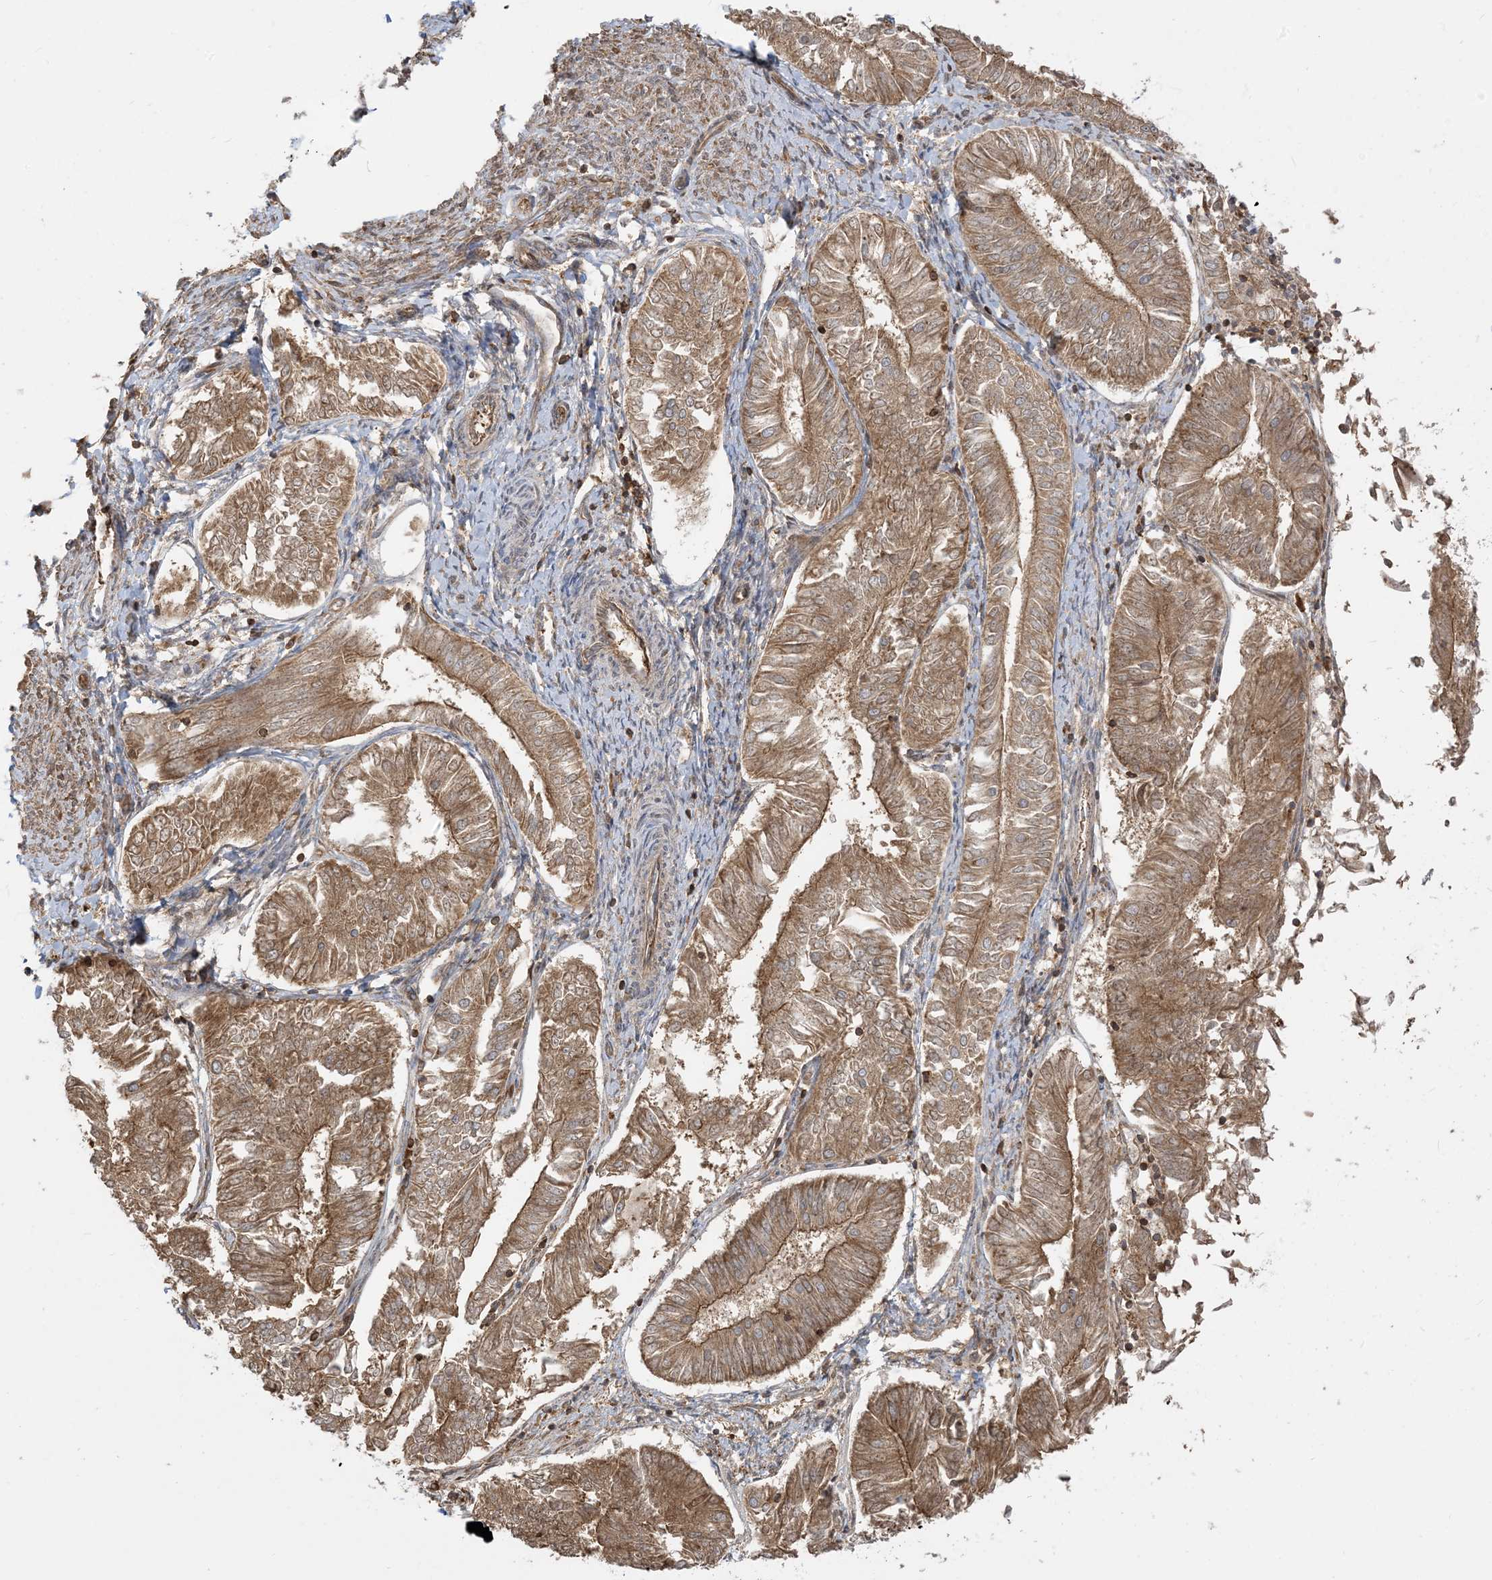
{"staining": {"intensity": "moderate", "quantity": ">75%", "location": "cytoplasmic/membranous"}, "tissue": "endometrial cancer", "cell_type": "Tumor cells", "image_type": "cancer", "snomed": [{"axis": "morphology", "description": "Adenocarcinoma, NOS"}, {"axis": "topography", "description": "Endometrium"}], "caption": "There is medium levels of moderate cytoplasmic/membranous expression in tumor cells of endometrial adenocarcinoma, as demonstrated by immunohistochemical staining (brown color).", "gene": "SRP72", "patient": {"sex": "female", "age": 58}}